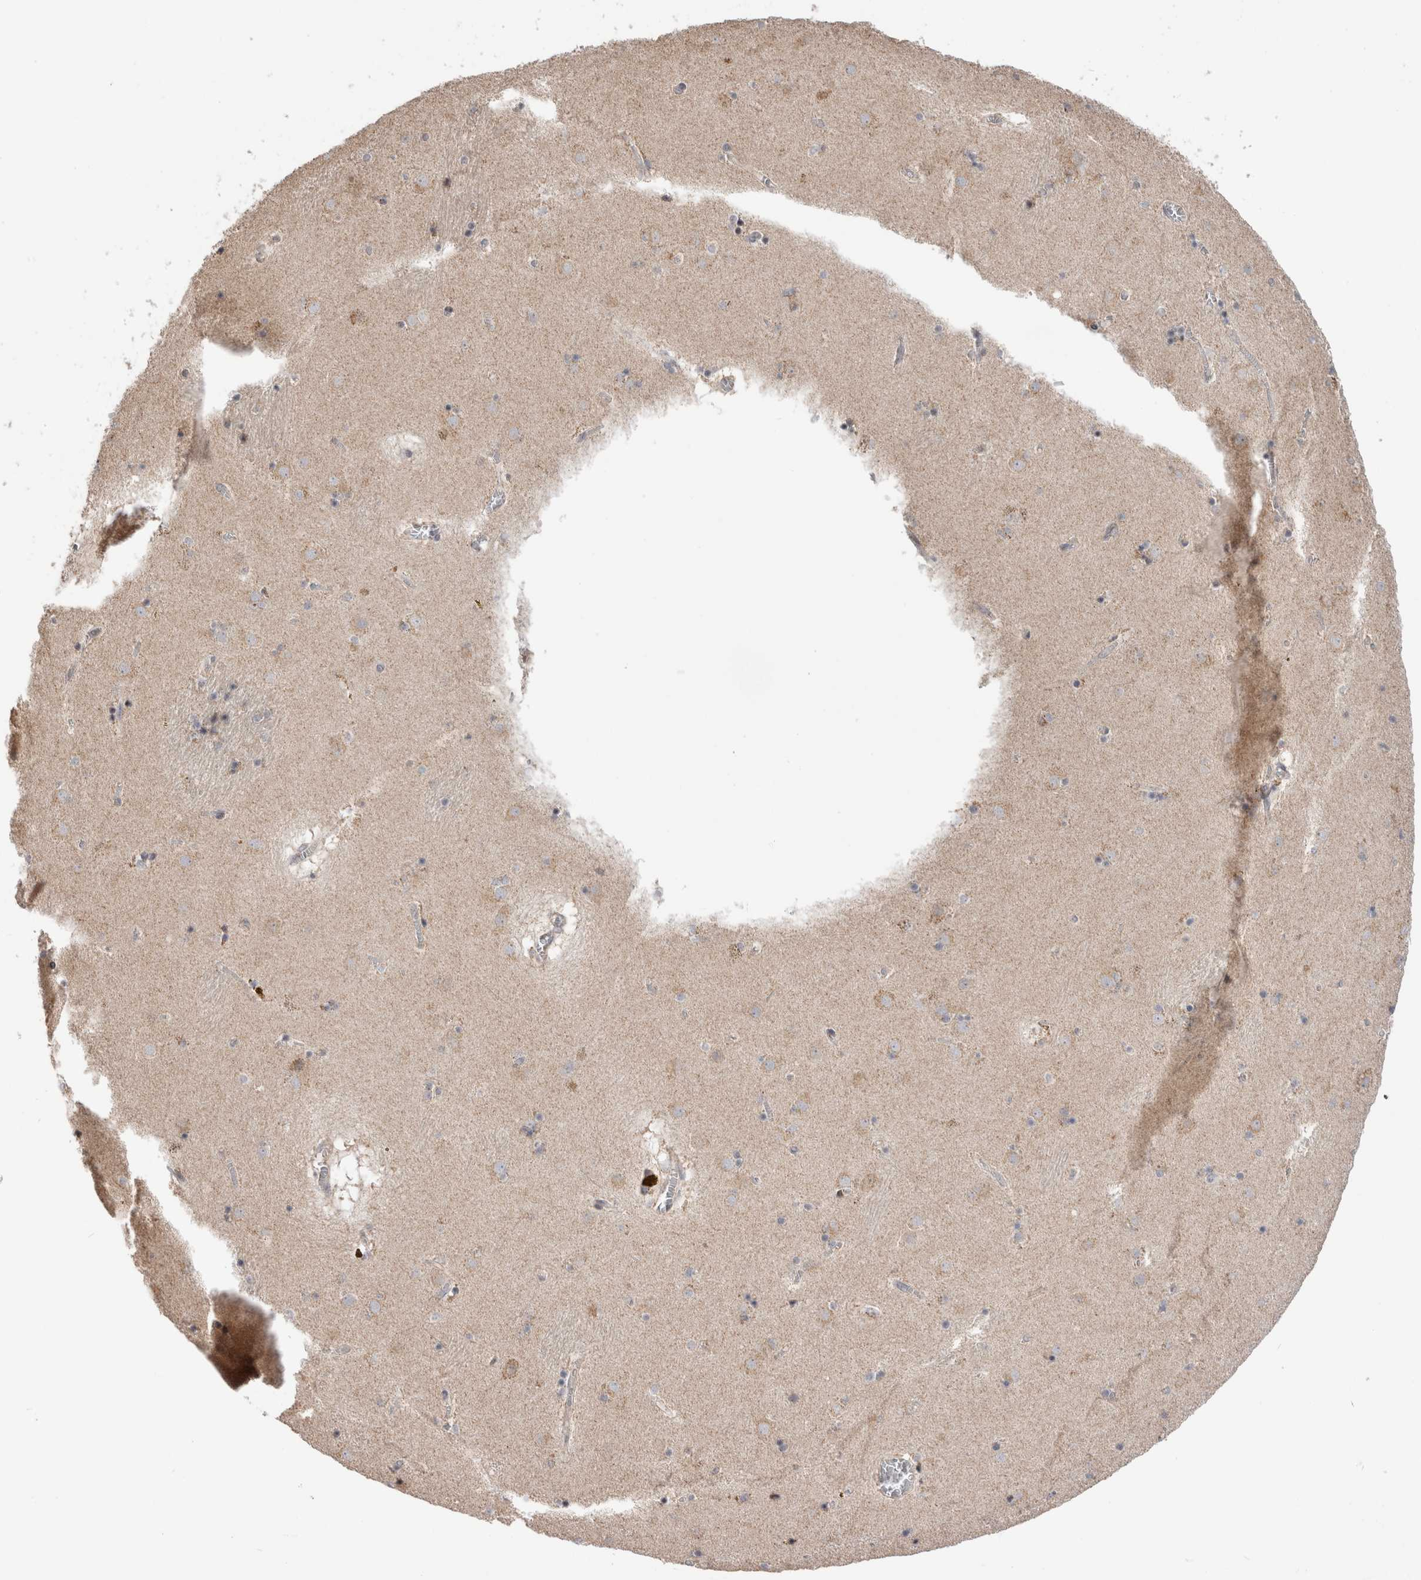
{"staining": {"intensity": "moderate", "quantity": "<25%", "location": "cytoplasmic/membranous"}, "tissue": "caudate", "cell_type": "Glial cells", "image_type": "normal", "snomed": [{"axis": "morphology", "description": "Normal tissue, NOS"}, {"axis": "topography", "description": "Lateral ventricle wall"}], "caption": "The histopathology image displays immunohistochemical staining of benign caudate. There is moderate cytoplasmic/membranous staining is identified in about <25% of glial cells. (DAB (3,3'-diaminobenzidine) IHC, brown staining for protein, blue staining for nuclei).", "gene": "MRPL37", "patient": {"sex": "male", "age": 70}}